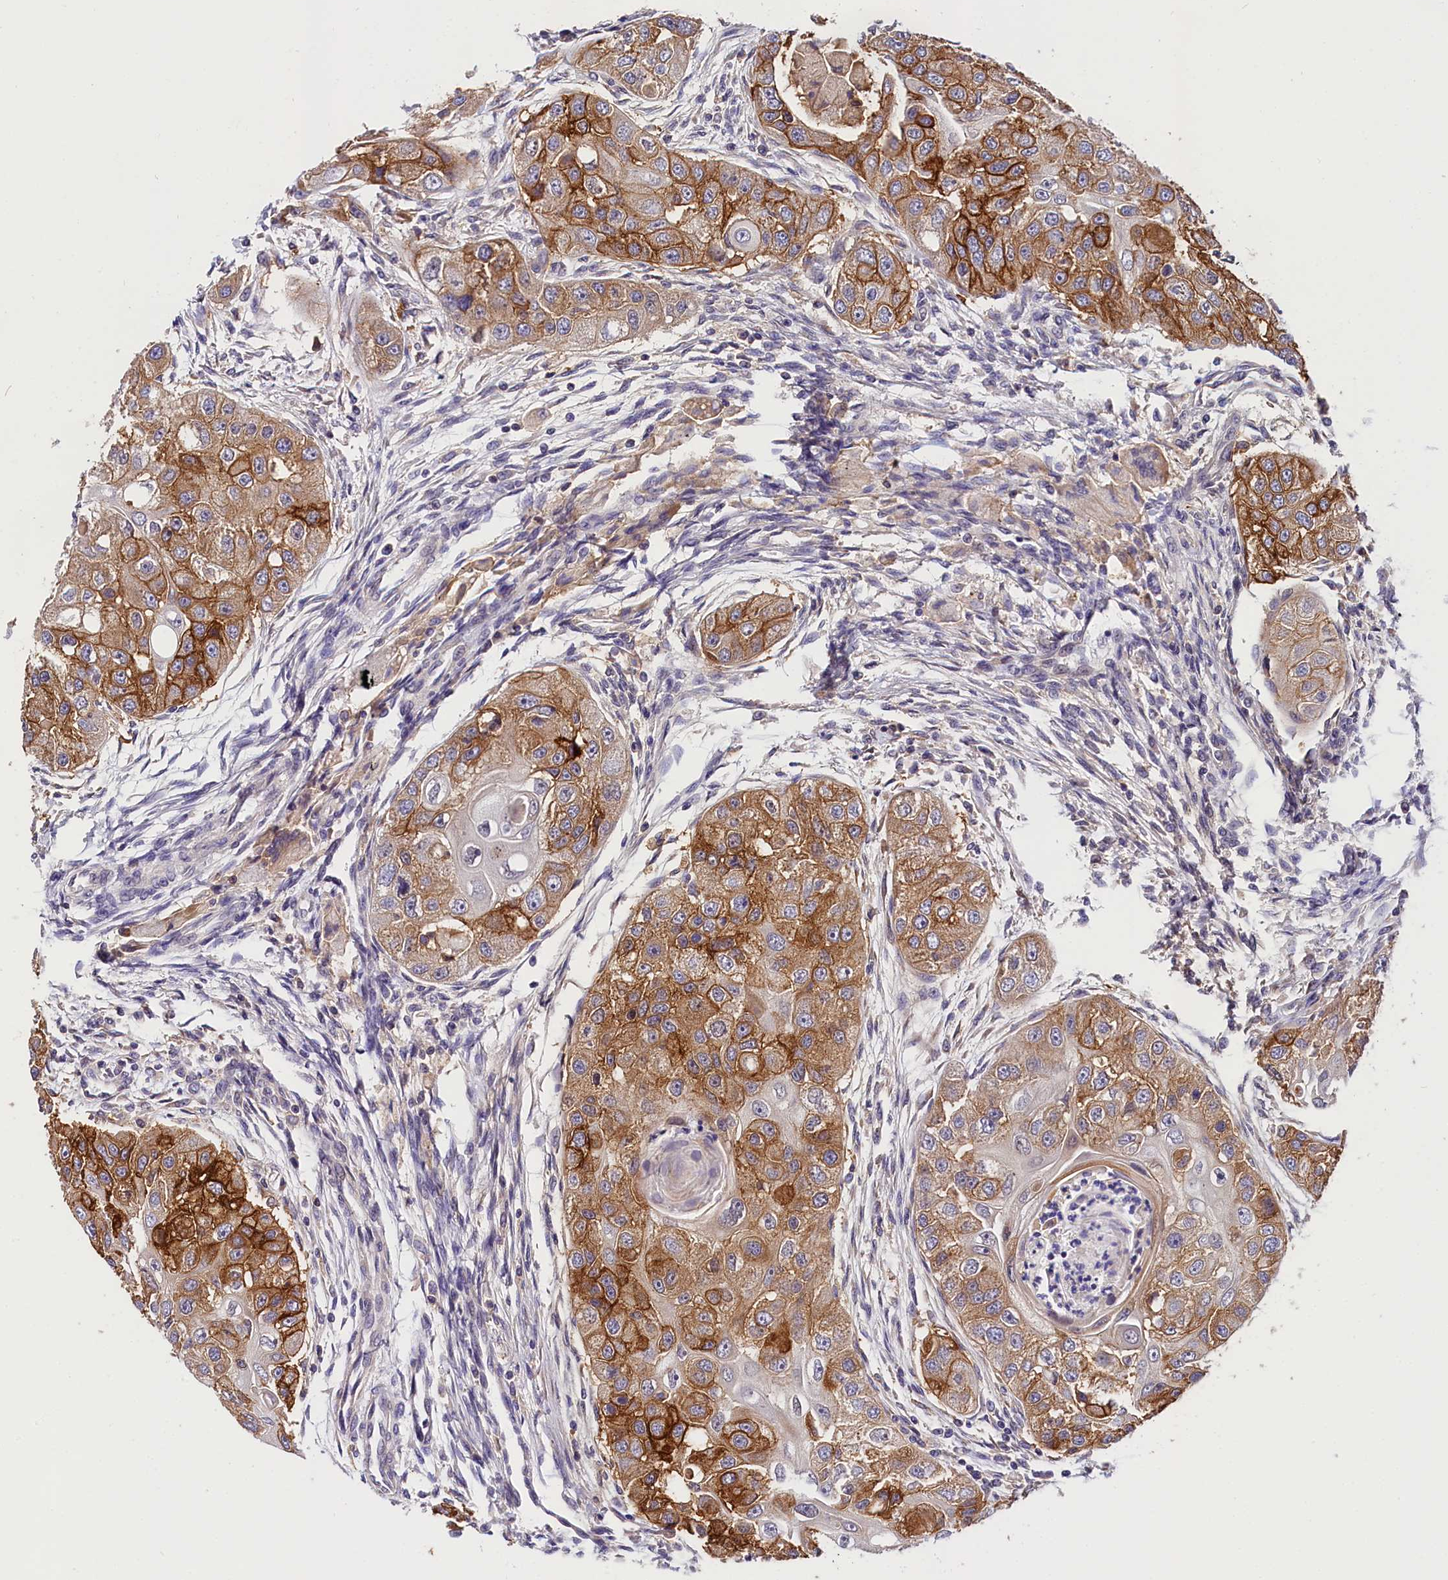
{"staining": {"intensity": "moderate", "quantity": ">75%", "location": "cytoplasmic/membranous"}, "tissue": "head and neck cancer", "cell_type": "Tumor cells", "image_type": "cancer", "snomed": [{"axis": "morphology", "description": "Normal tissue, NOS"}, {"axis": "morphology", "description": "Squamous cell carcinoma, NOS"}, {"axis": "topography", "description": "Skeletal muscle"}, {"axis": "topography", "description": "Head-Neck"}], "caption": "Tumor cells demonstrate moderate cytoplasmic/membranous staining in about >75% of cells in head and neck cancer.", "gene": "OAS3", "patient": {"sex": "male", "age": 51}}